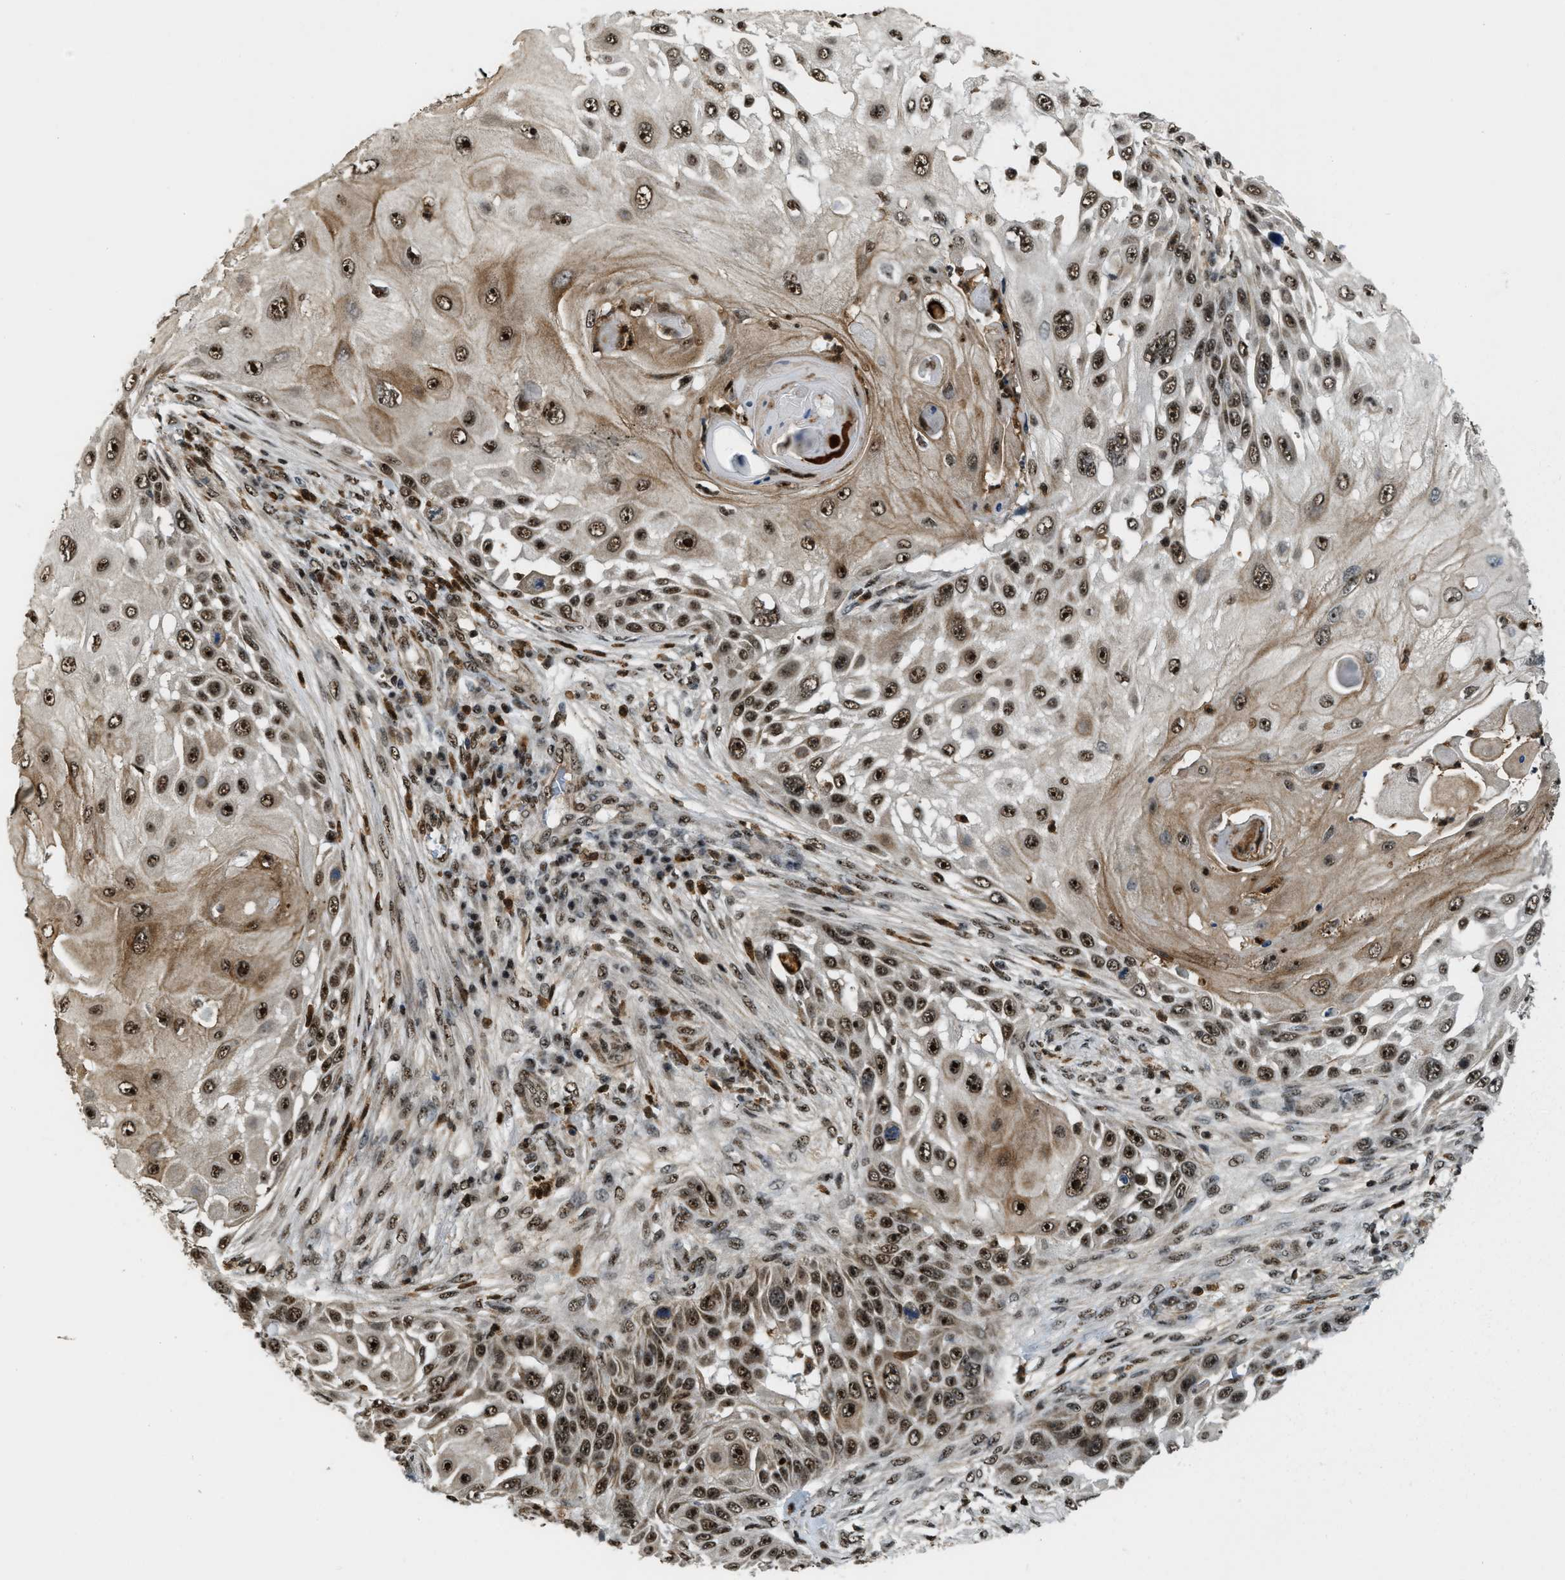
{"staining": {"intensity": "strong", "quantity": ">75%", "location": "nuclear"}, "tissue": "skin cancer", "cell_type": "Tumor cells", "image_type": "cancer", "snomed": [{"axis": "morphology", "description": "Squamous cell carcinoma, NOS"}, {"axis": "topography", "description": "Skin"}], "caption": "DAB (3,3'-diaminobenzidine) immunohistochemical staining of human squamous cell carcinoma (skin) displays strong nuclear protein positivity in about >75% of tumor cells. (IHC, brightfield microscopy, high magnification).", "gene": "E2F1", "patient": {"sex": "female", "age": 44}}